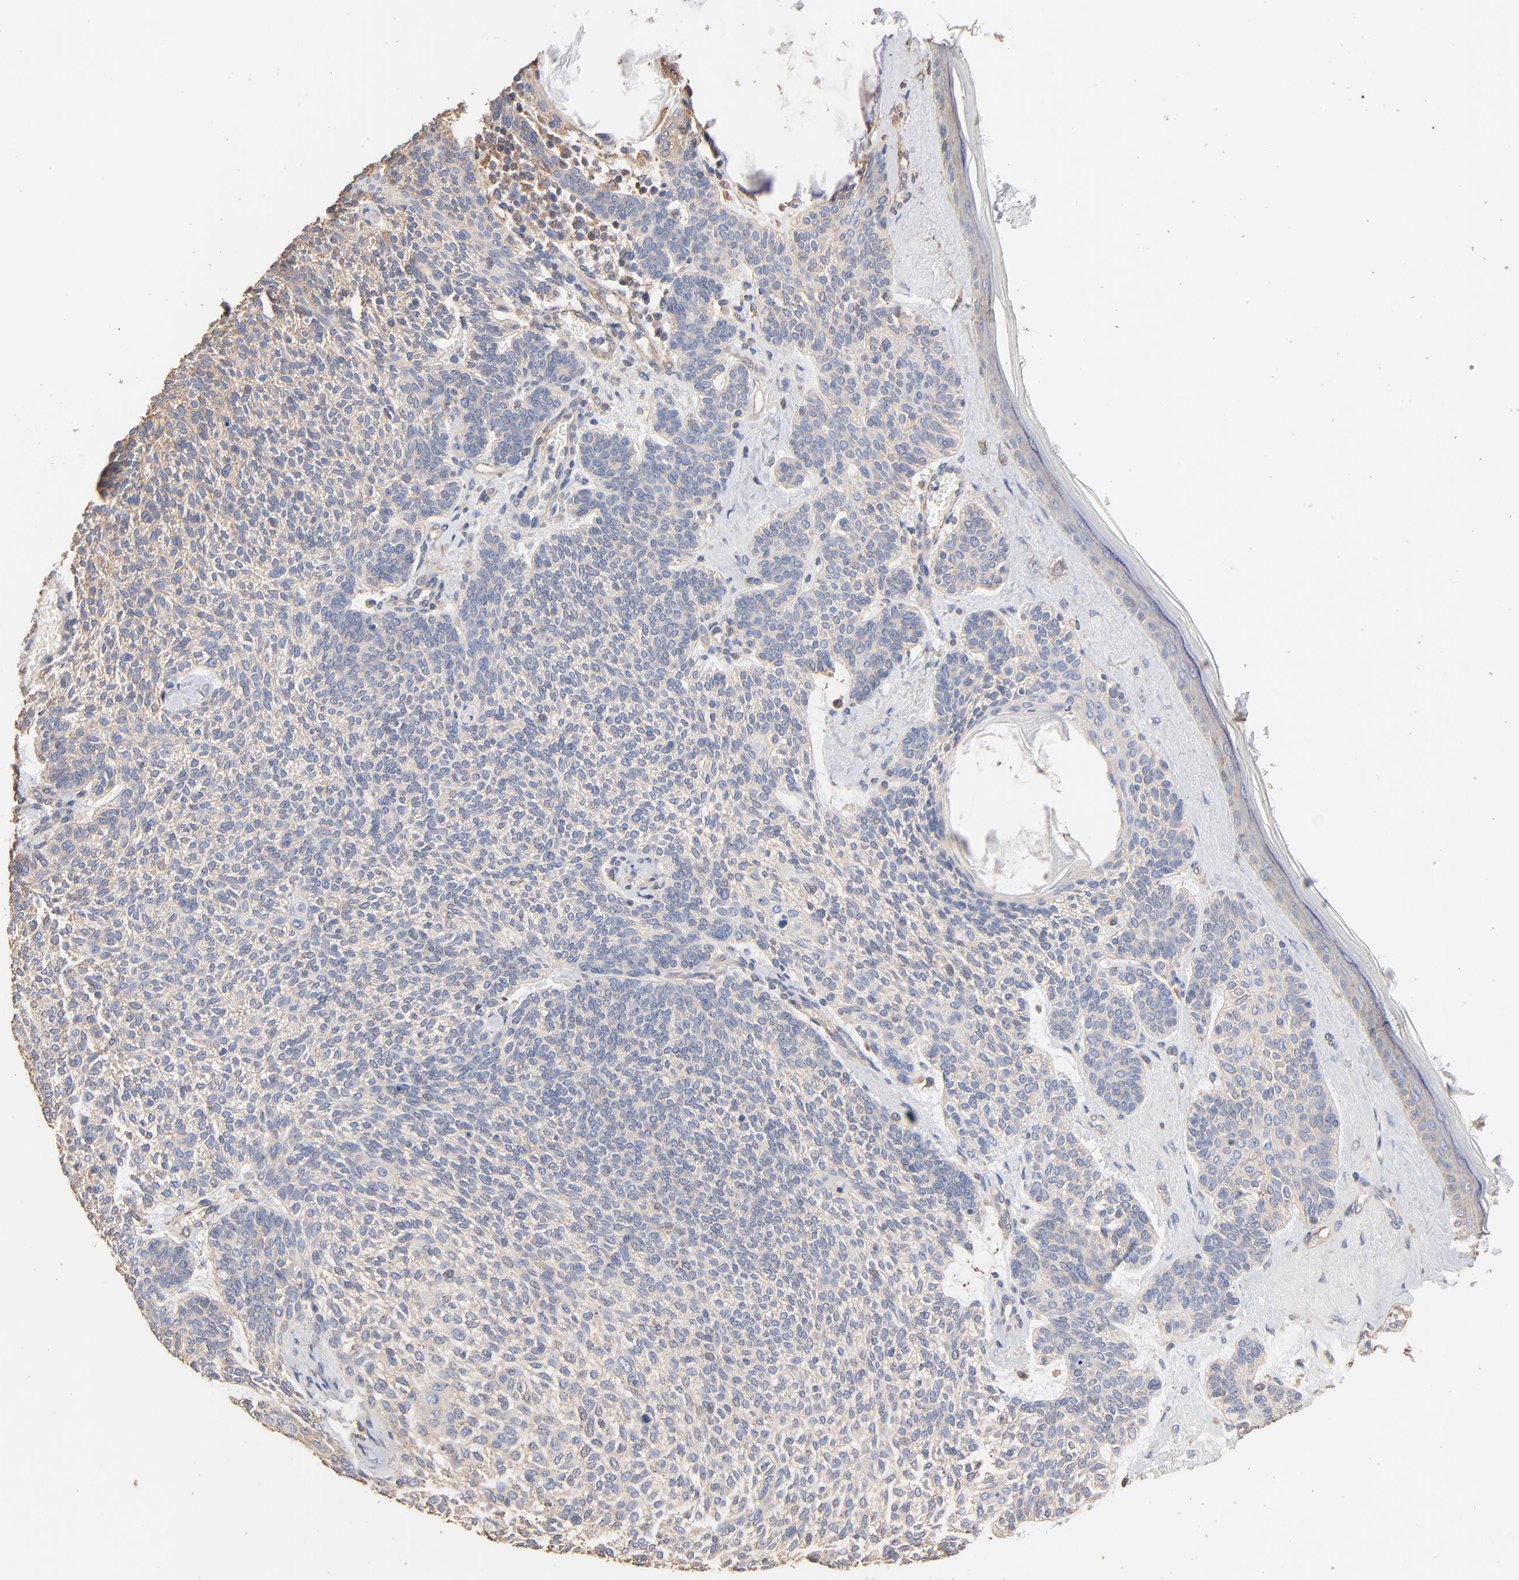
{"staining": {"intensity": "weak", "quantity": ">75%", "location": "cytoplasmic/membranous"}, "tissue": "skin cancer", "cell_type": "Tumor cells", "image_type": "cancer", "snomed": [{"axis": "morphology", "description": "Normal tissue, NOS"}, {"axis": "morphology", "description": "Basal cell carcinoma"}, {"axis": "topography", "description": "Skin"}], "caption": "Approximately >75% of tumor cells in human skin cancer (basal cell carcinoma) reveal weak cytoplasmic/membranous protein expression as visualized by brown immunohistochemical staining.", "gene": "ABCD4", "patient": {"sex": "female", "age": 70}}